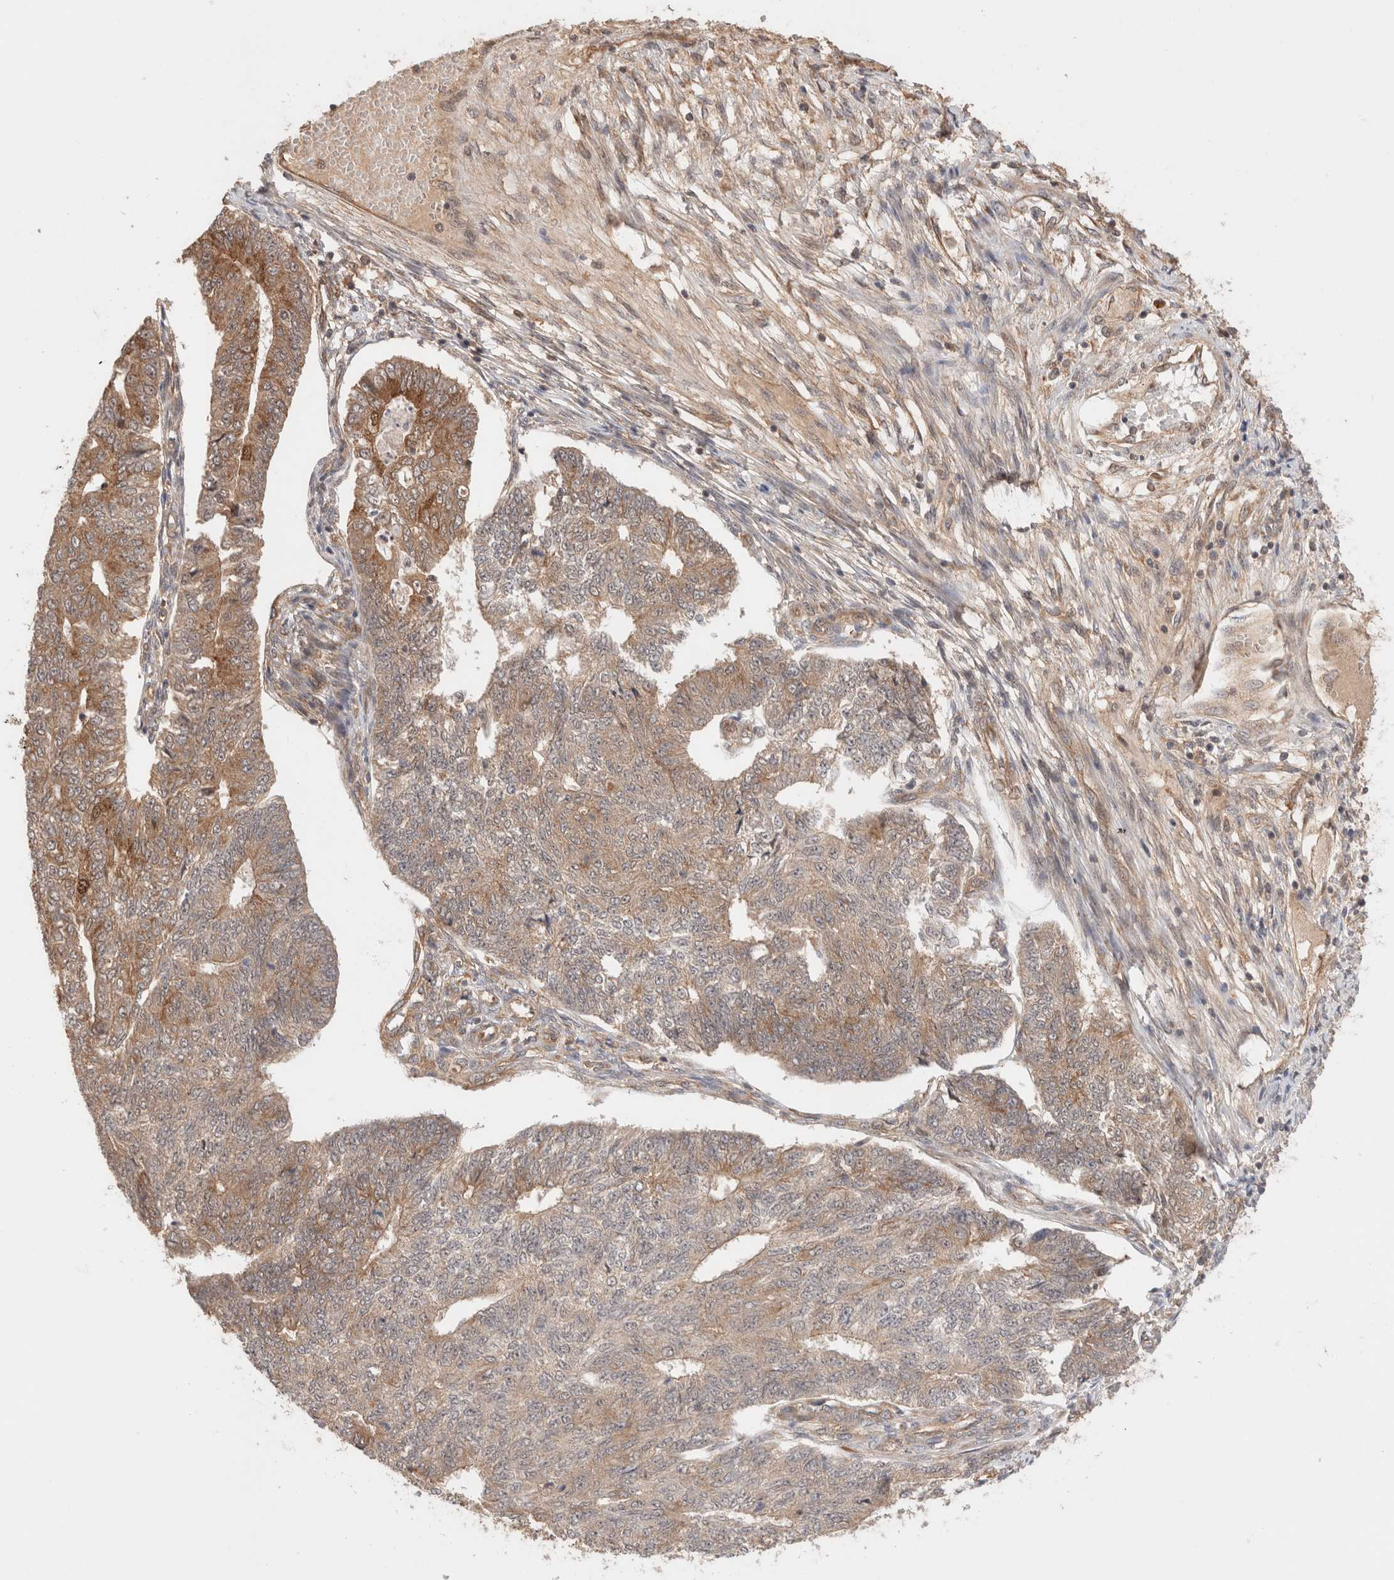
{"staining": {"intensity": "moderate", "quantity": ">75%", "location": "cytoplasmic/membranous"}, "tissue": "endometrial cancer", "cell_type": "Tumor cells", "image_type": "cancer", "snomed": [{"axis": "morphology", "description": "Adenocarcinoma, NOS"}, {"axis": "topography", "description": "Endometrium"}], "caption": "The histopathology image reveals a brown stain indicating the presence of a protein in the cytoplasmic/membranous of tumor cells in endometrial cancer (adenocarcinoma). The protein is shown in brown color, while the nuclei are stained blue.", "gene": "SIKE1", "patient": {"sex": "female", "age": 32}}